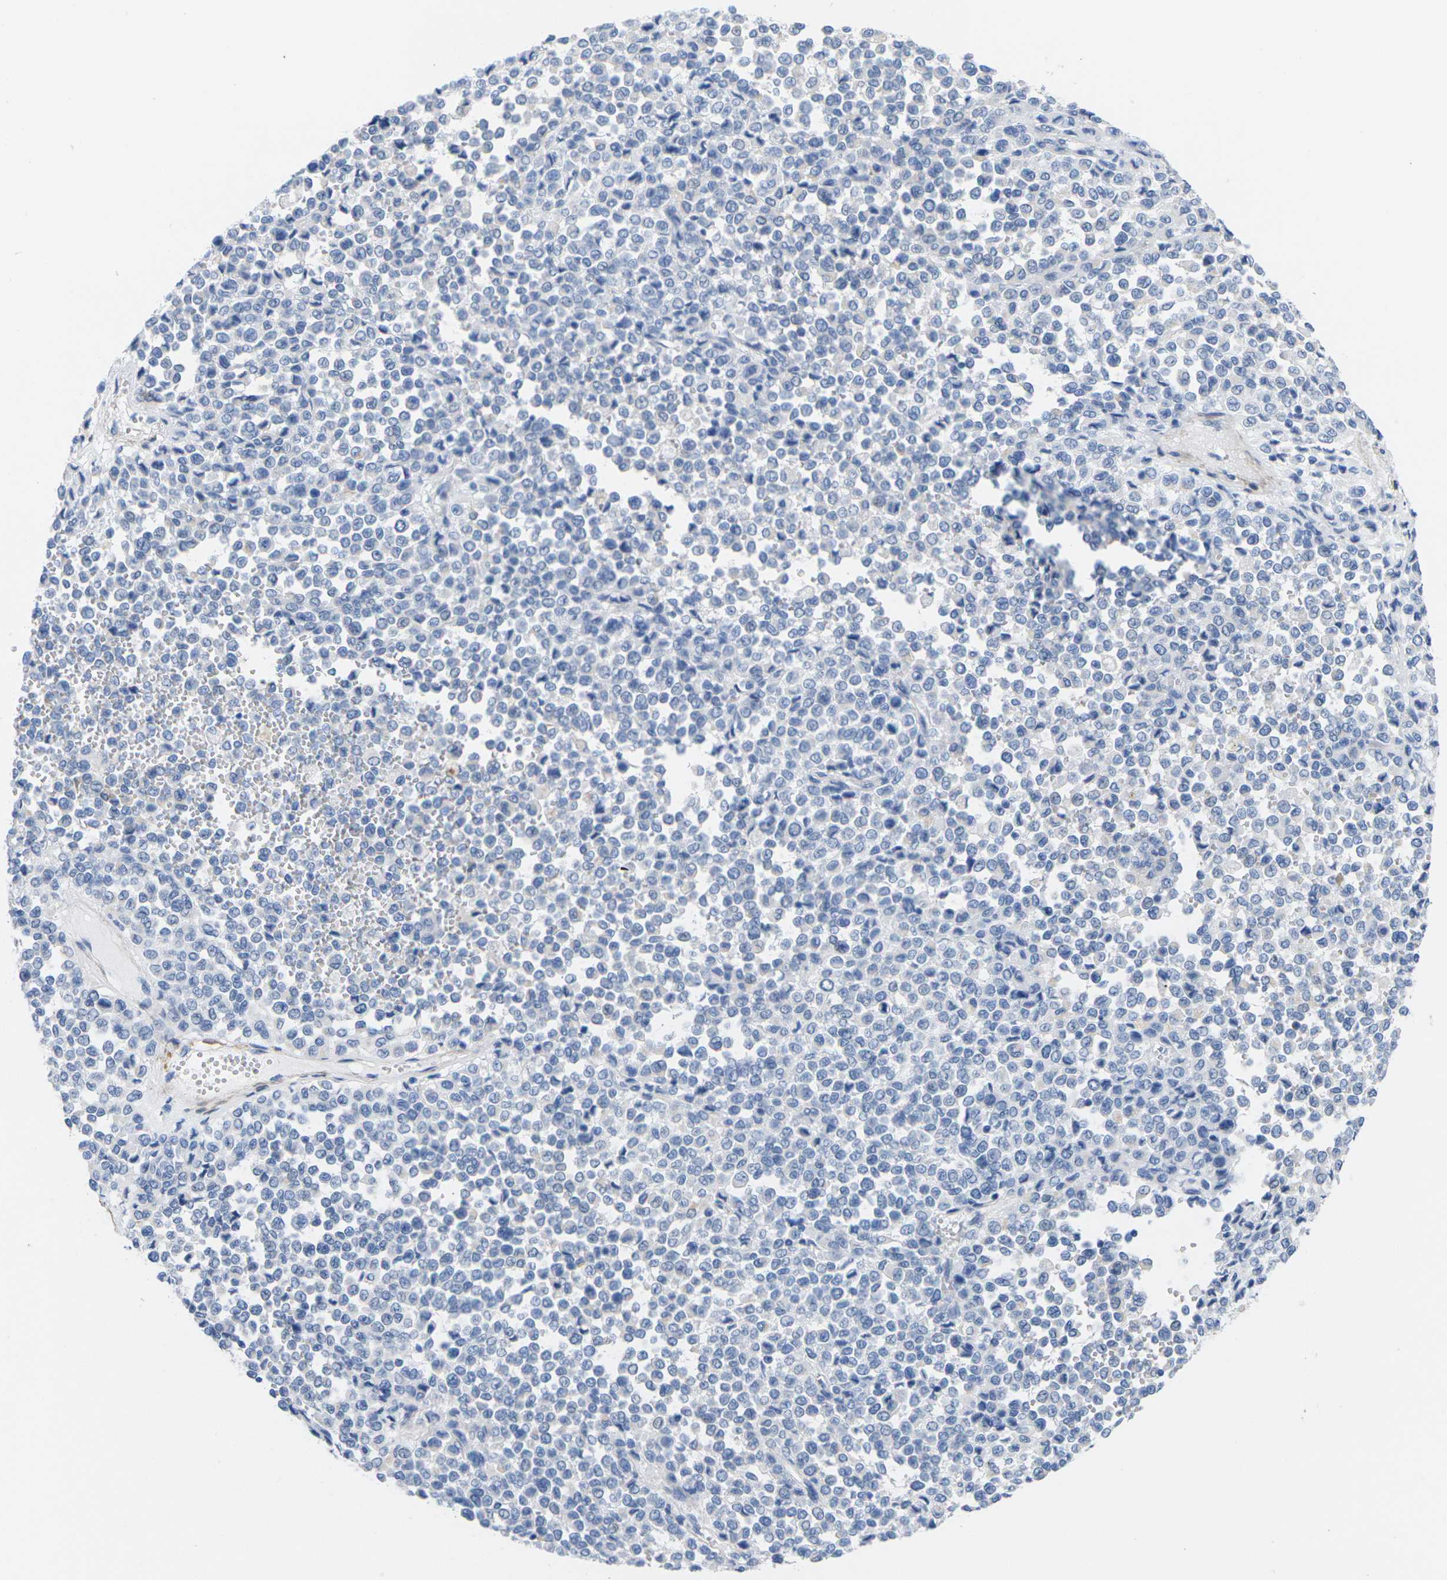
{"staining": {"intensity": "negative", "quantity": "none", "location": "none"}, "tissue": "melanoma", "cell_type": "Tumor cells", "image_type": "cancer", "snomed": [{"axis": "morphology", "description": "Malignant melanoma, Metastatic site"}, {"axis": "topography", "description": "Pancreas"}], "caption": "This is an immunohistochemistry (IHC) micrograph of human melanoma. There is no positivity in tumor cells.", "gene": "CNN1", "patient": {"sex": "female", "age": 30}}